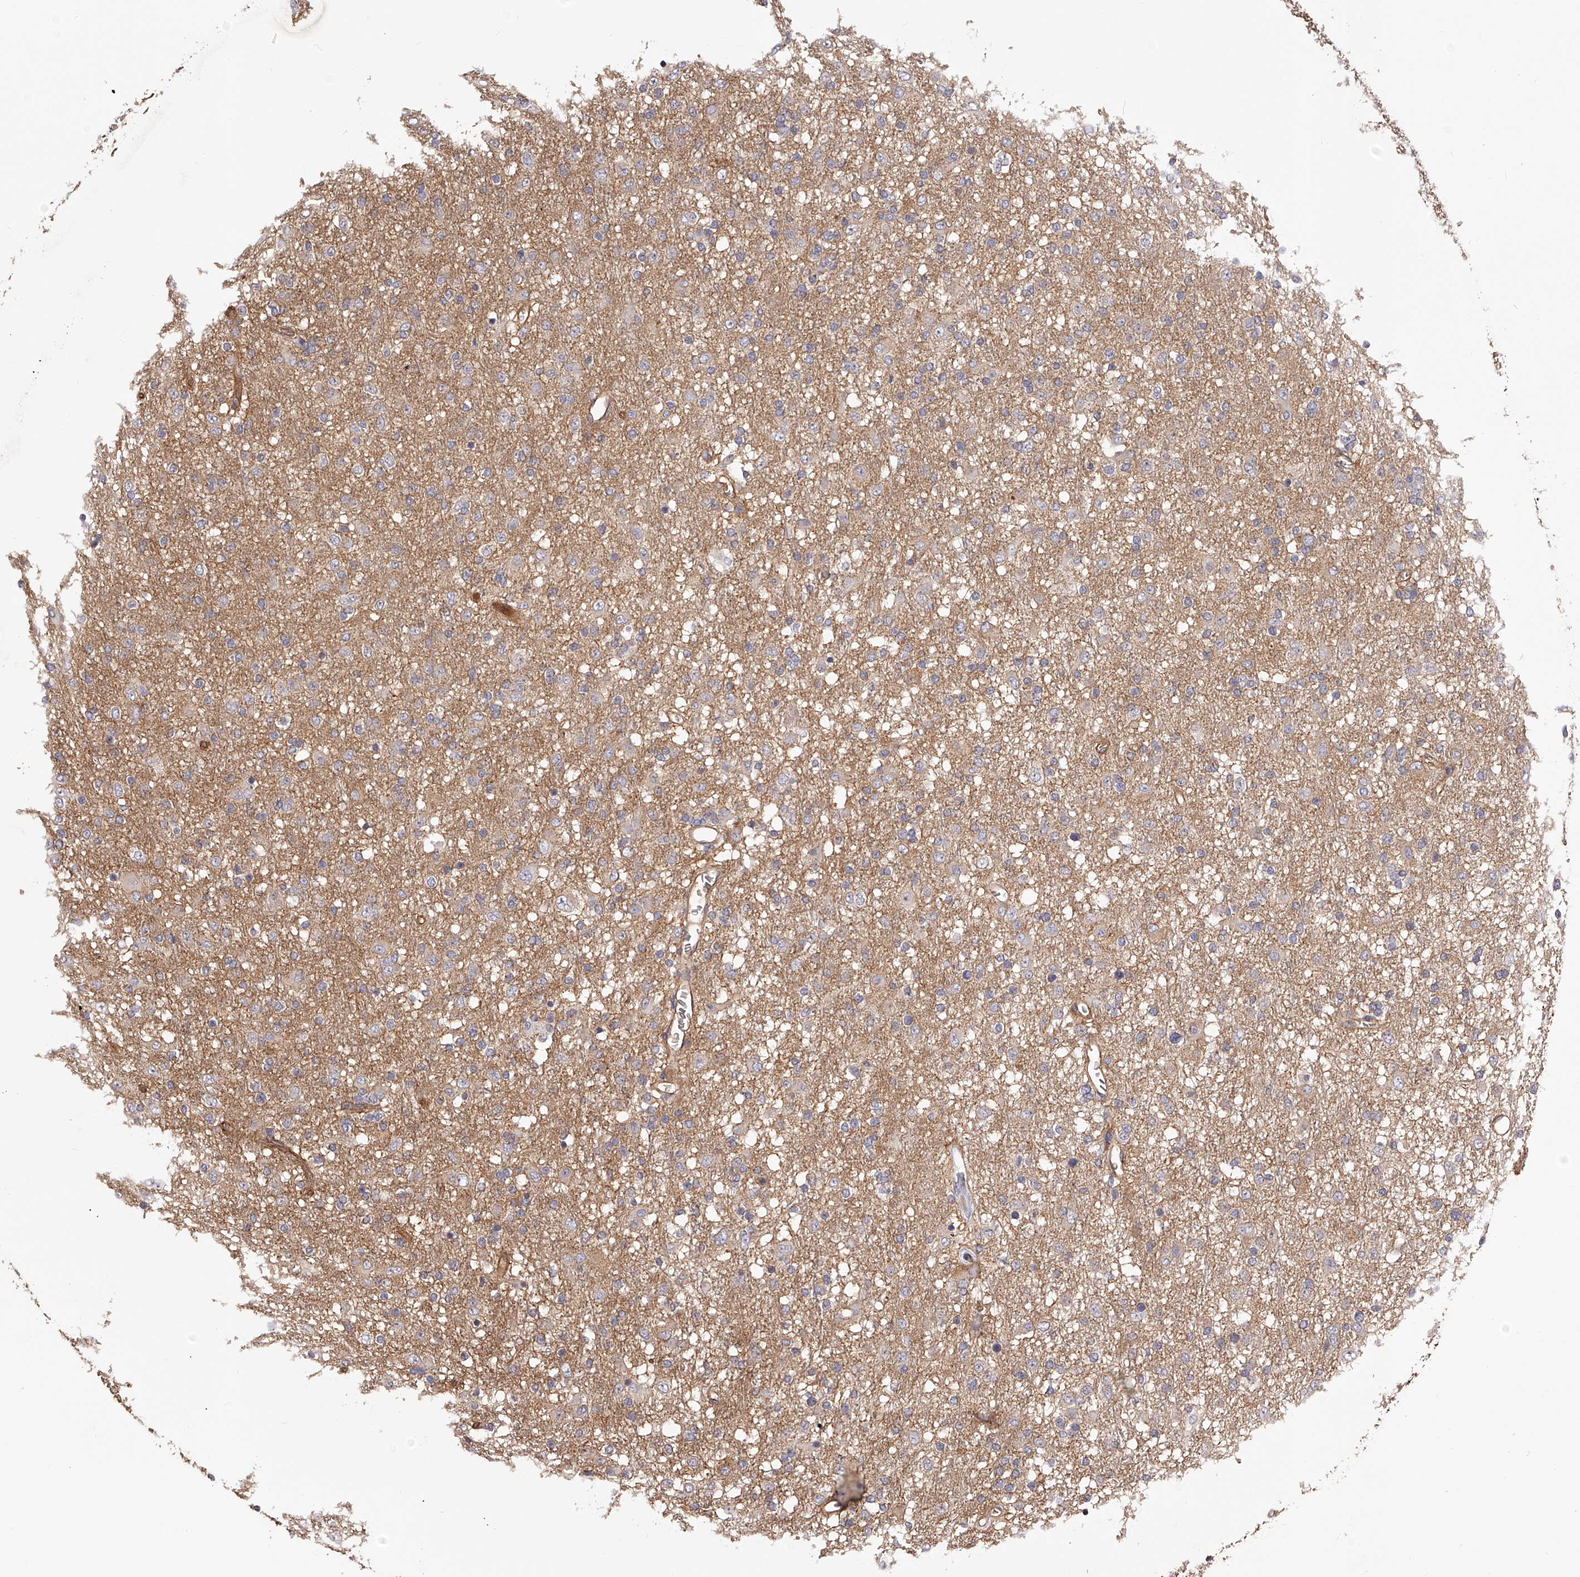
{"staining": {"intensity": "weak", "quantity": "<25%", "location": "cytoplasmic/membranous"}, "tissue": "glioma", "cell_type": "Tumor cells", "image_type": "cancer", "snomed": [{"axis": "morphology", "description": "Glioma, malignant, Low grade"}, {"axis": "topography", "description": "Brain"}], "caption": "IHC of glioma displays no expression in tumor cells.", "gene": "LTV1", "patient": {"sex": "male", "age": 65}}